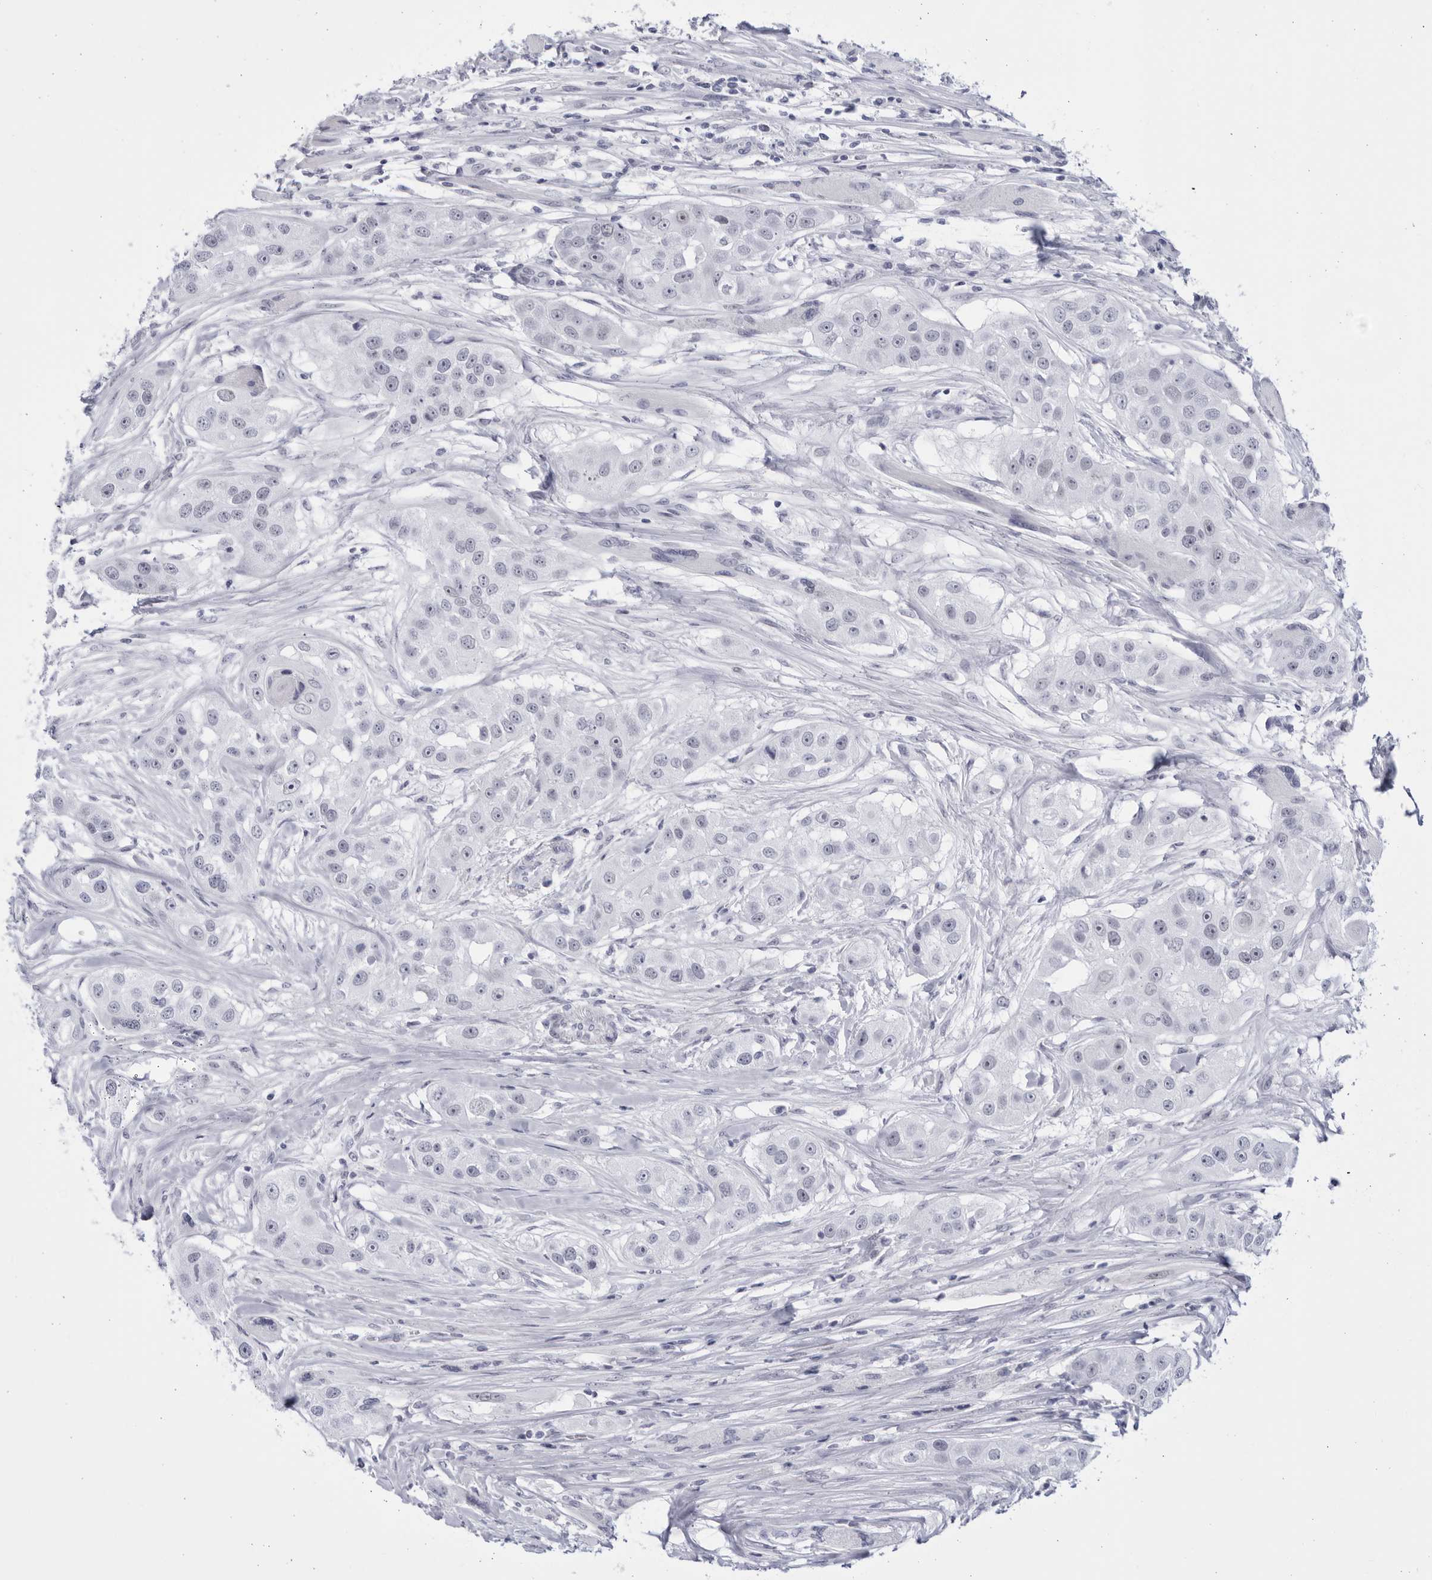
{"staining": {"intensity": "negative", "quantity": "none", "location": "none"}, "tissue": "head and neck cancer", "cell_type": "Tumor cells", "image_type": "cancer", "snomed": [{"axis": "morphology", "description": "Normal tissue, NOS"}, {"axis": "morphology", "description": "Squamous cell carcinoma, NOS"}, {"axis": "topography", "description": "Skeletal muscle"}, {"axis": "topography", "description": "Head-Neck"}], "caption": "Head and neck cancer (squamous cell carcinoma) stained for a protein using IHC exhibits no positivity tumor cells.", "gene": "CCDC181", "patient": {"sex": "male", "age": 51}}